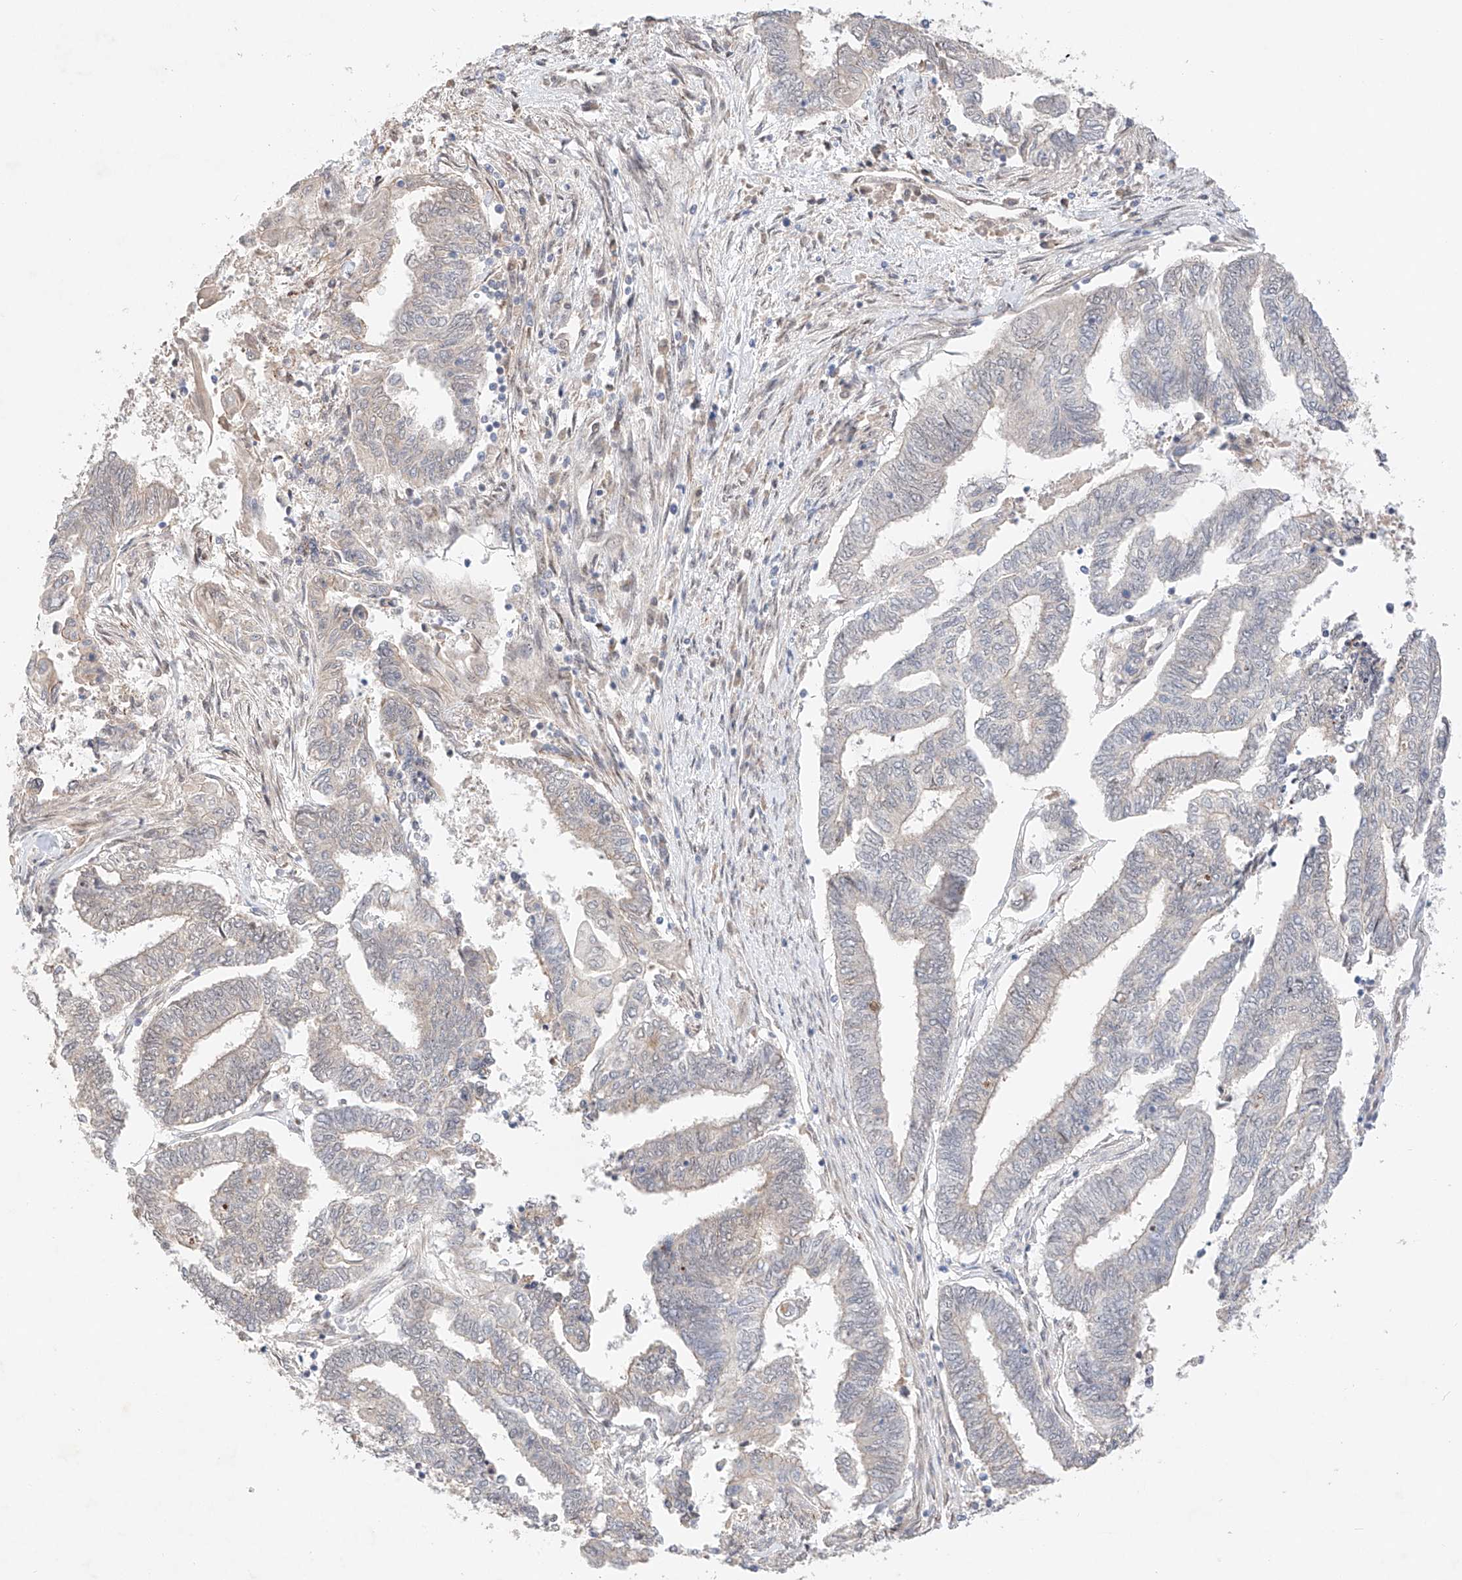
{"staining": {"intensity": "negative", "quantity": "none", "location": "none"}, "tissue": "endometrial cancer", "cell_type": "Tumor cells", "image_type": "cancer", "snomed": [{"axis": "morphology", "description": "Adenocarcinoma, NOS"}, {"axis": "topography", "description": "Uterus"}, {"axis": "topography", "description": "Endometrium"}], "caption": "Immunohistochemistry (IHC) of human endometrial adenocarcinoma demonstrates no expression in tumor cells.", "gene": "IL22RA2", "patient": {"sex": "female", "age": 70}}